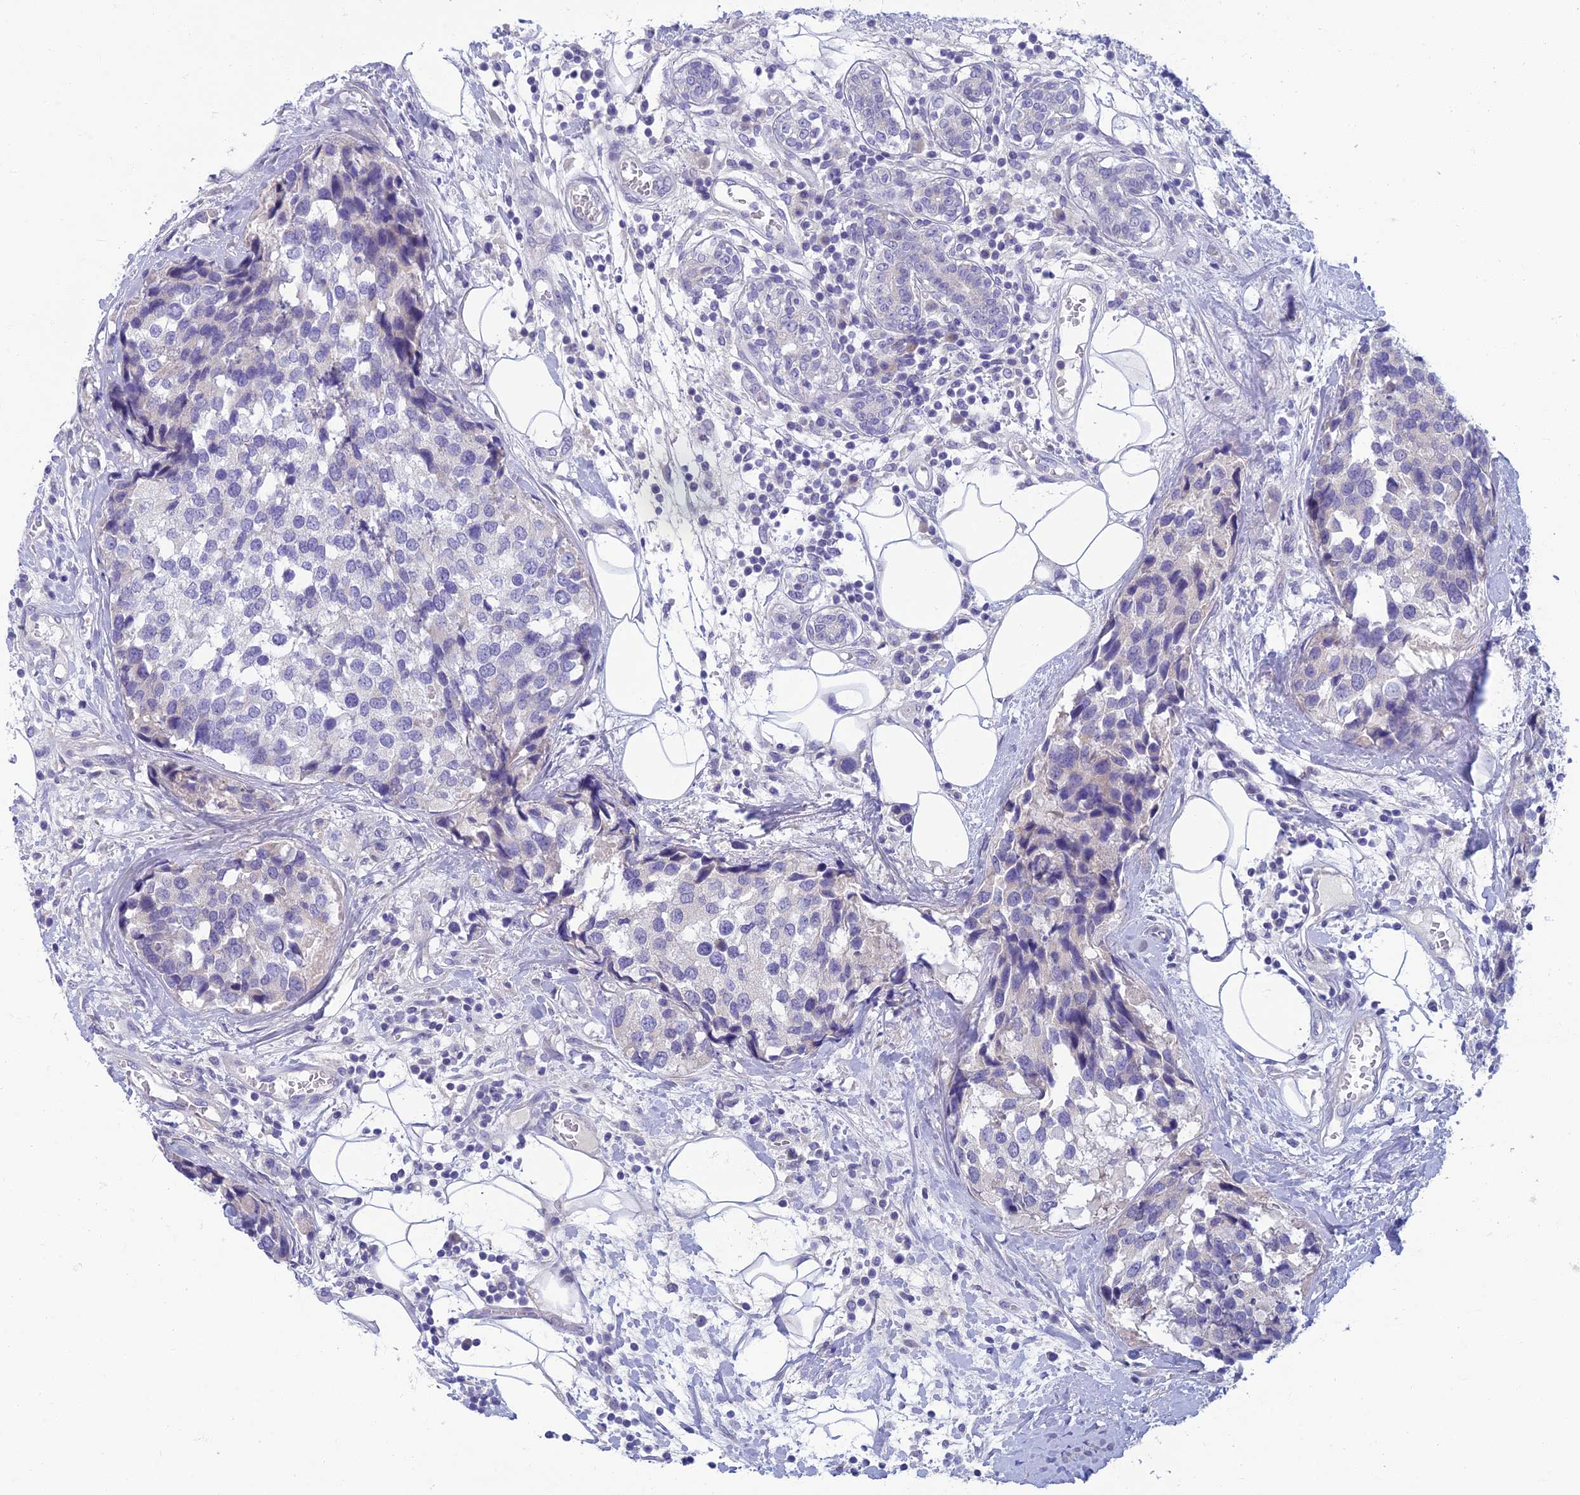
{"staining": {"intensity": "negative", "quantity": "none", "location": "none"}, "tissue": "breast cancer", "cell_type": "Tumor cells", "image_type": "cancer", "snomed": [{"axis": "morphology", "description": "Lobular carcinoma"}, {"axis": "topography", "description": "Breast"}], "caption": "This is an IHC image of human breast cancer (lobular carcinoma). There is no staining in tumor cells.", "gene": "SLC25A41", "patient": {"sex": "female", "age": 59}}